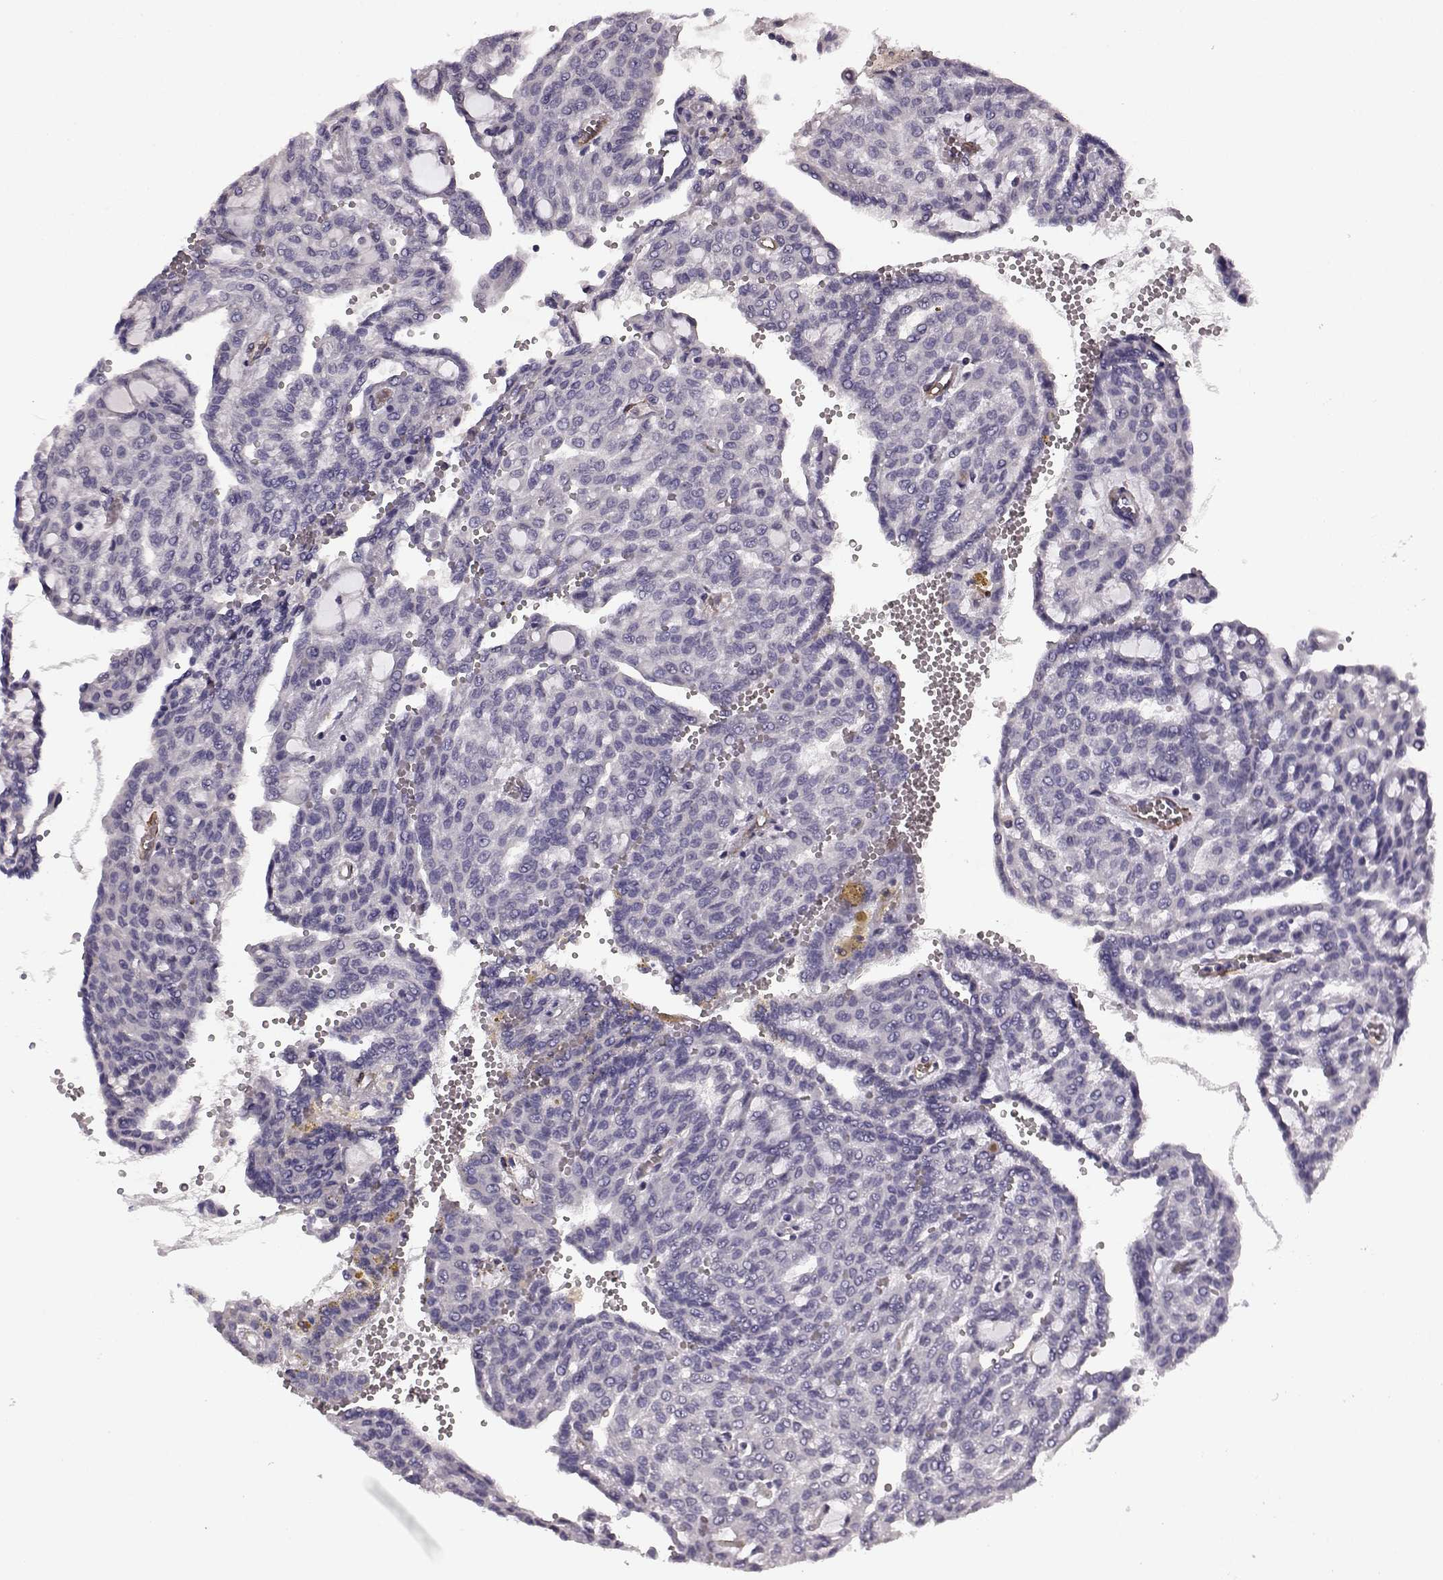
{"staining": {"intensity": "negative", "quantity": "none", "location": "none"}, "tissue": "renal cancer", "cell_type": "Tumor cells", "image_type": "cancer", "snomed": [{"axis": "morphology", "description": "Adenocarcinoma, NOS"}, {"axis": "topography", "description": "Kidney"}], "caption": "Renal adenocarcinoma was stained to show a protein in brown. There is no significant expression in tumor cells.", "gene": "KRT85", "patient": {"sex": "male", "age": 63}}